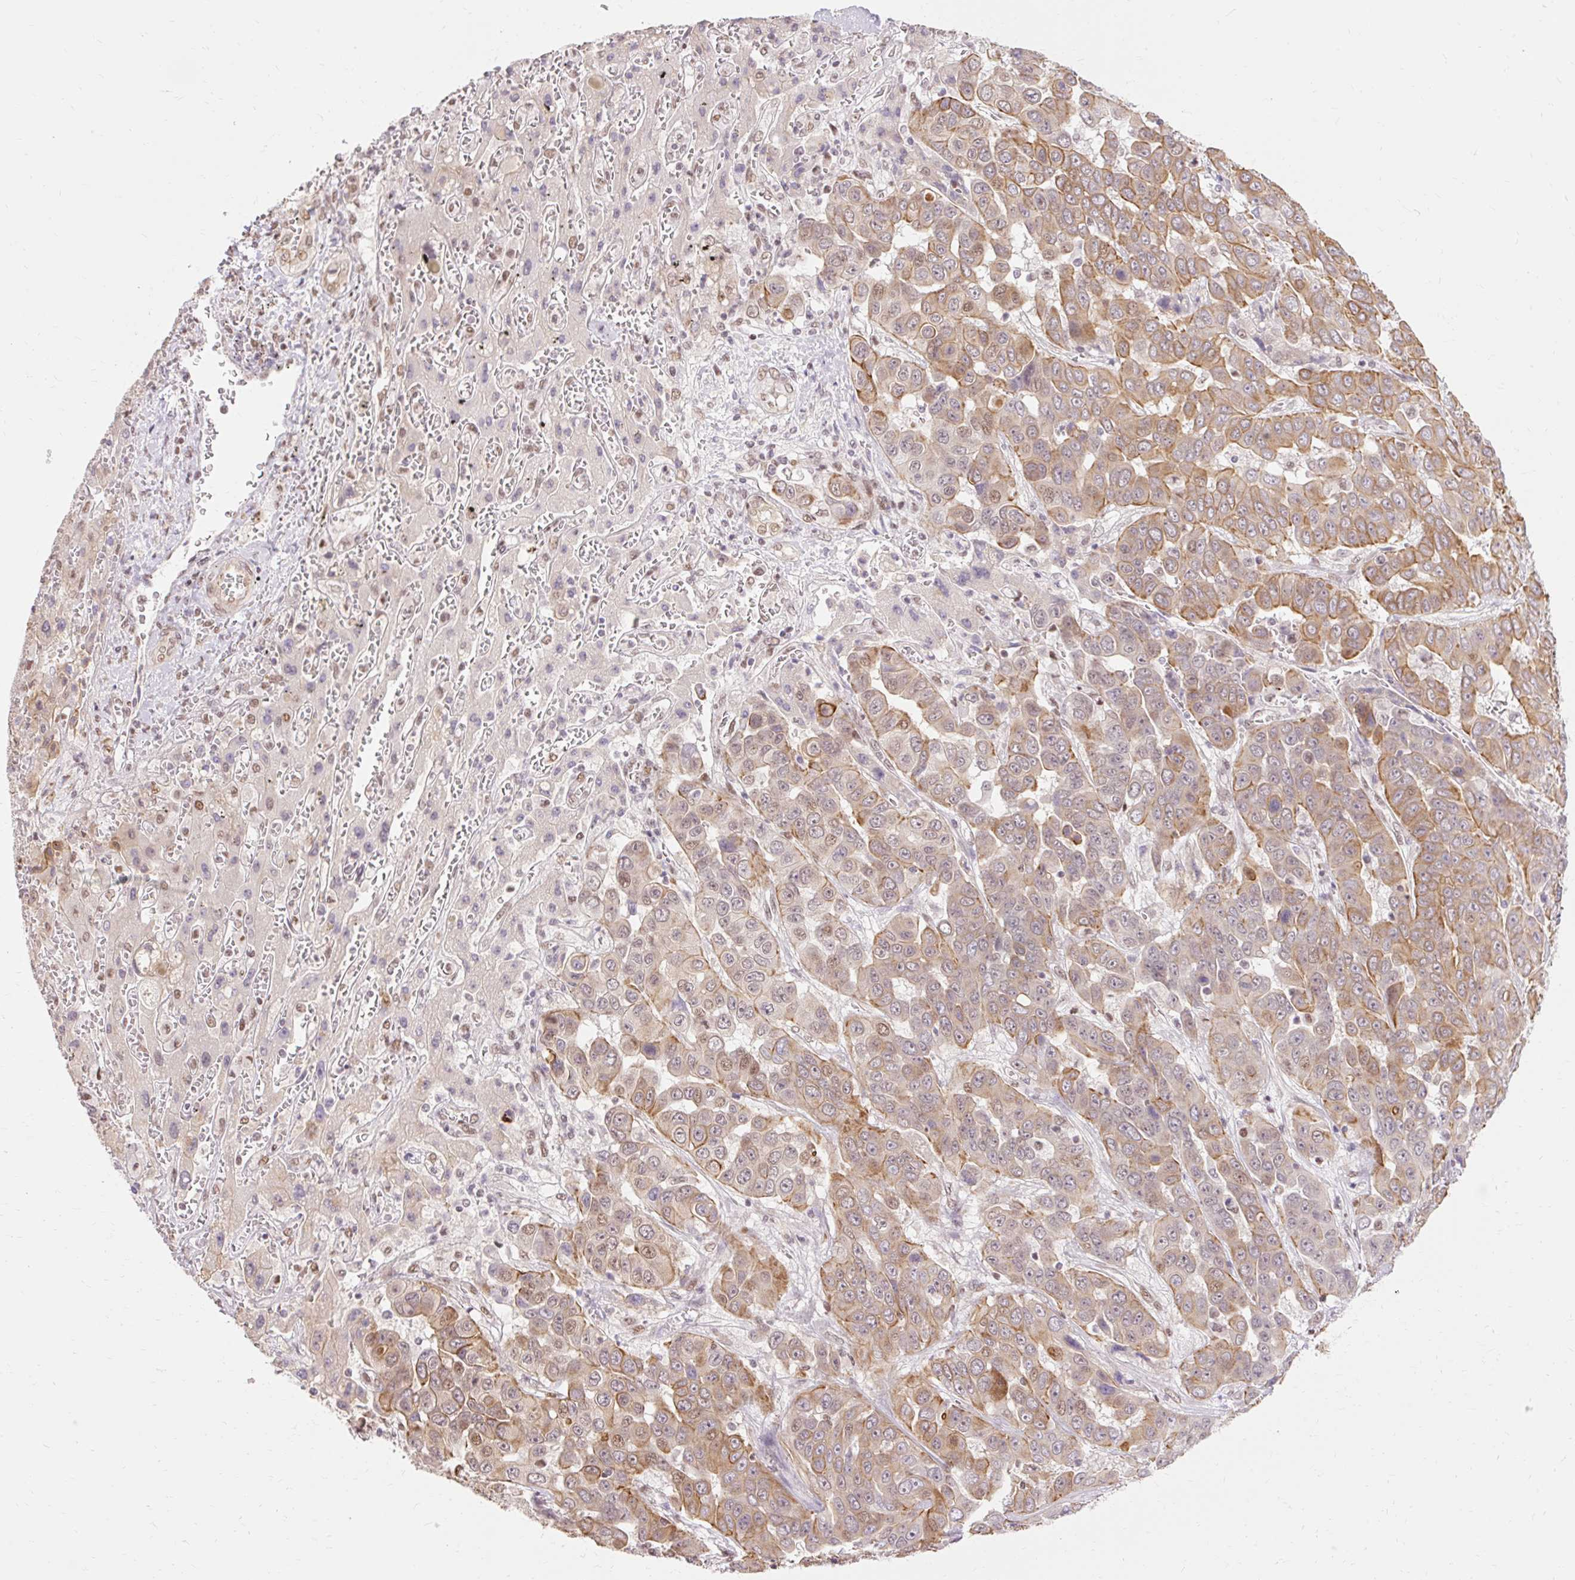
{"staining": {"intensity": "moderate", "quantity": ">75%", "location": "cytoplasmic/membranous"}, "tissue": "liver cancer", "cell_type": "Tumor cells", "image_type": "cancer", "snomed": [{"axis": "morphology", "description": "Cholangiocarcinoma"}, {"axis": "topography", "description": "Liver"}], "caption": "Immunohistochemical staining of human liver cholangiocarcinoma demonstrates moderate cytoplasmic/membranous protein expression in about >75% of tumor cells. (IHC, brightfield microscopy, high magnification).", "gene": "NPIPB12", "patient": {"sex": "female", "age": 52}}